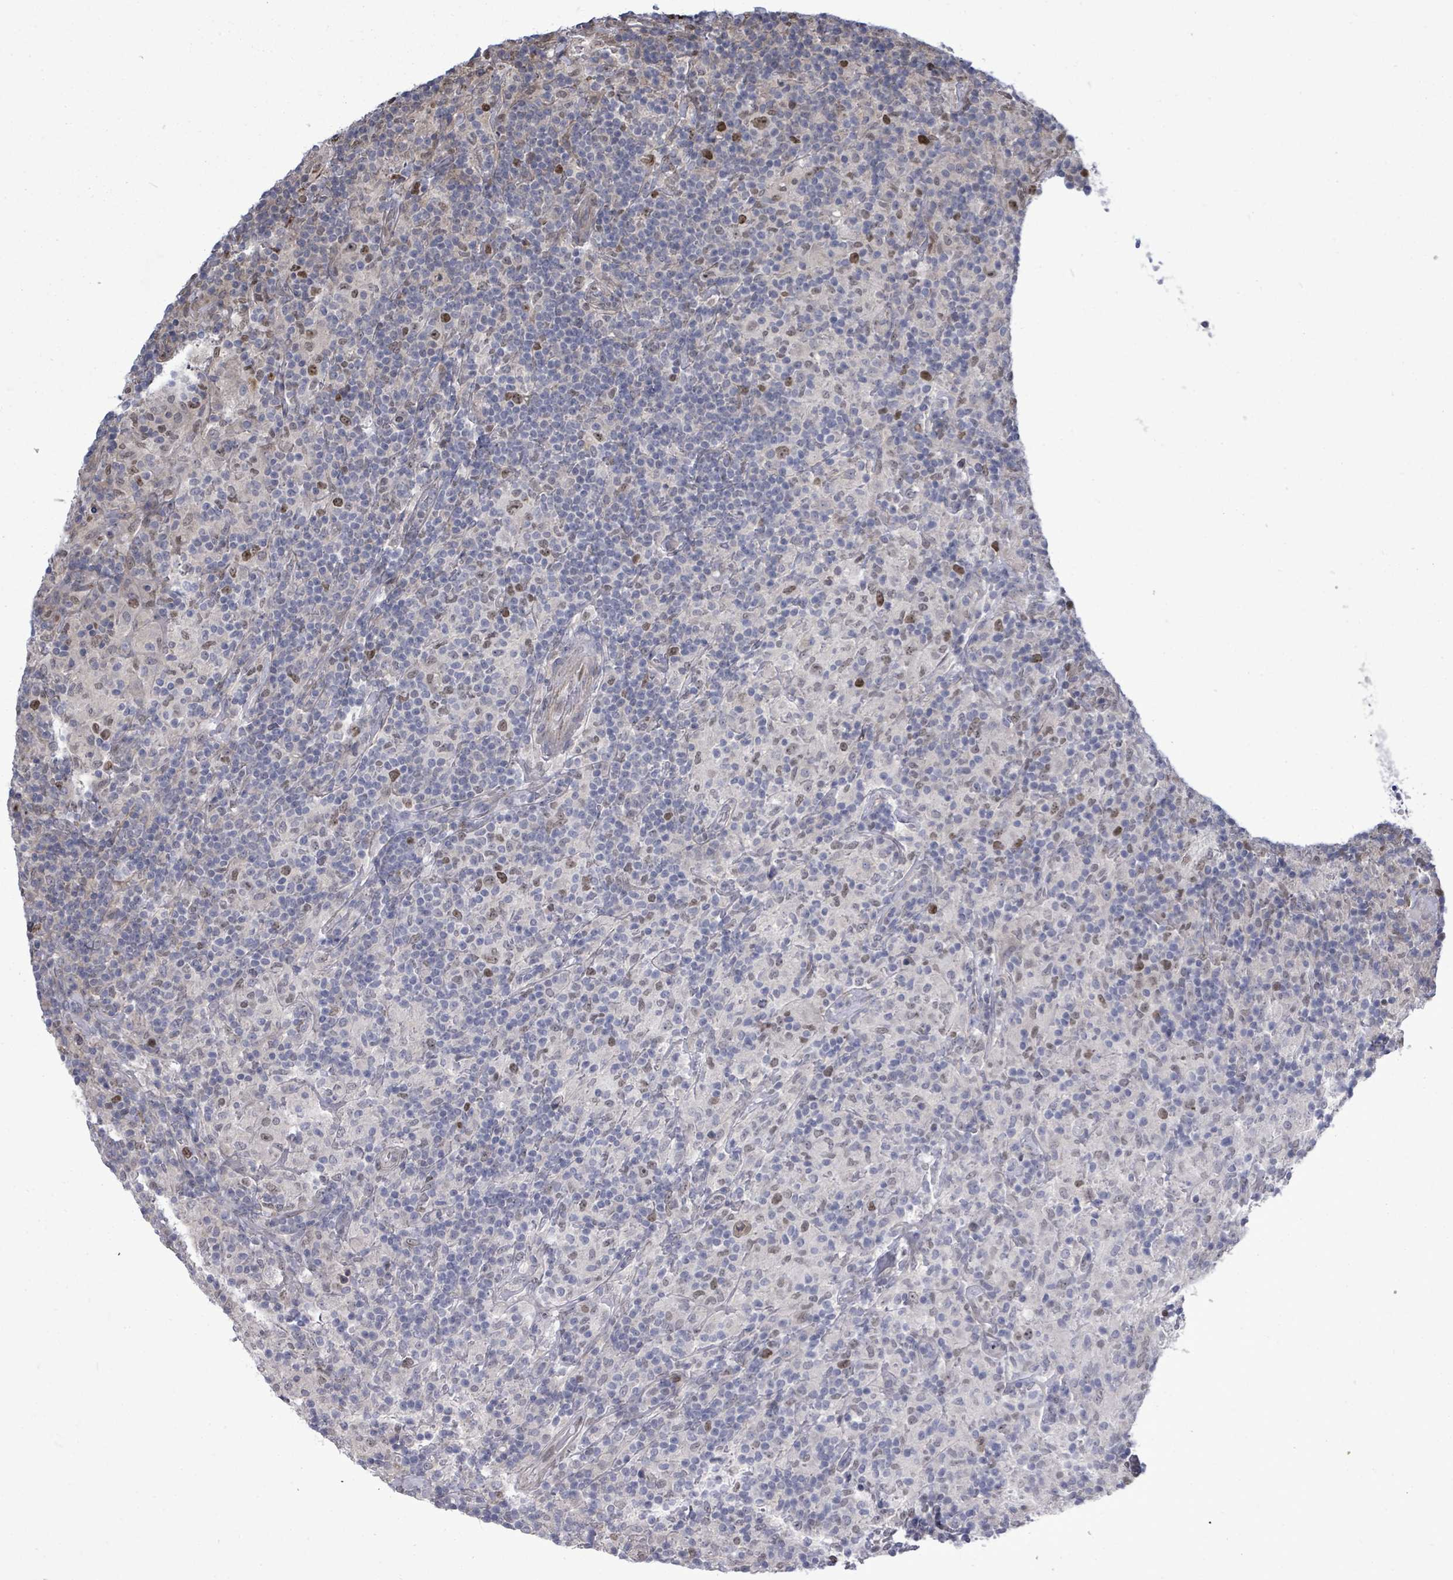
{"staining": {"intensity": "moderate", "quantity": "25%-75%", "location": "nuclear"}, "tissue": "lymphoma", "cell_type": "Tumor cells", "image_type": "cancer", "snomed": [{"axis": "morphology", "description": "Hodgkin's disease, NOS"}, {"axis": "topography", "description": "Lymph node"}], "caption": "Protein staining reveals moderate nuclear positivity in approximately 25%-75% of tumor cells in Hodgkin's disease.", "gene": "PAPSS1", "patient": {"sex": "male", "age": 70}}